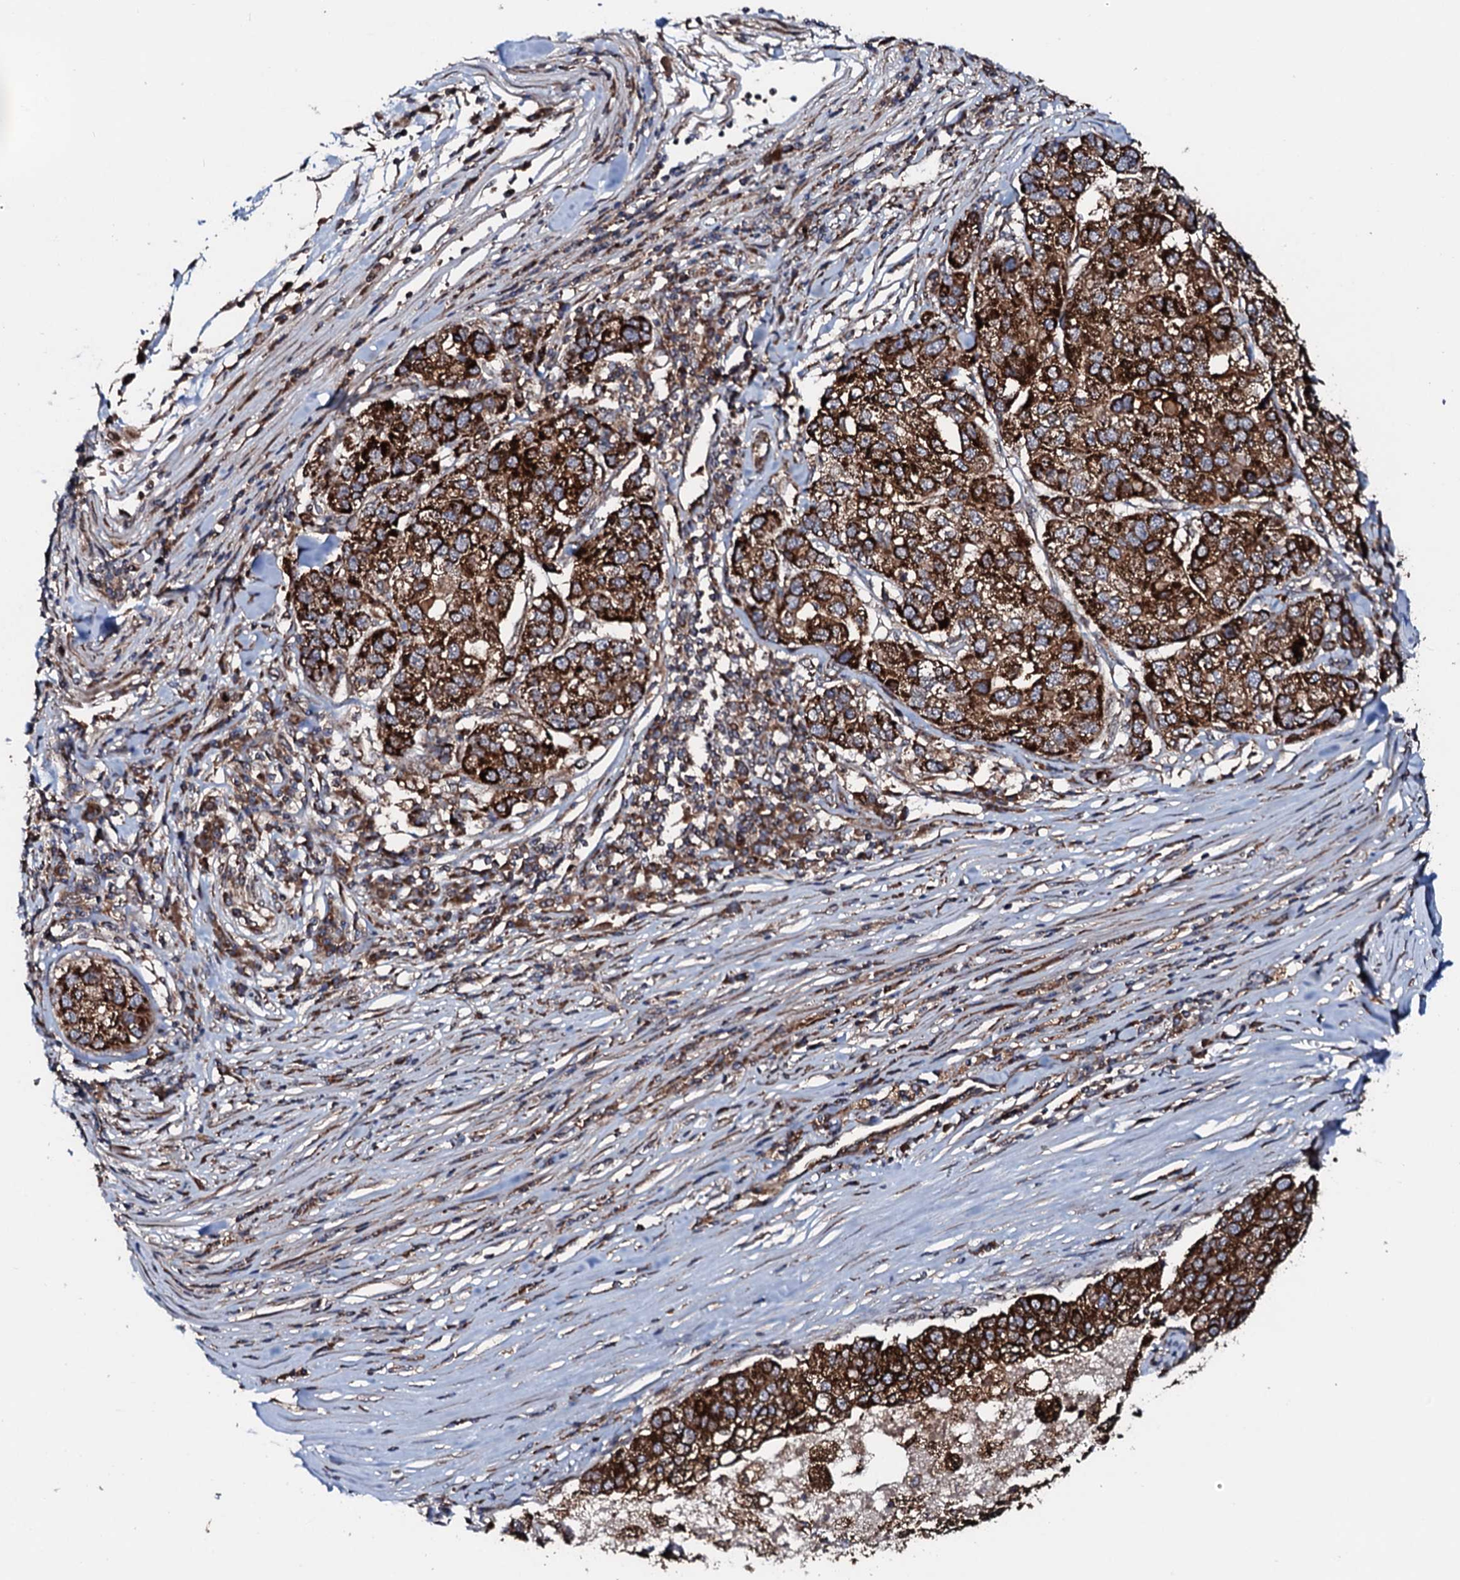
{"staining": {"intensity": "strong", "quantity": ">75%", "location": "cytoplasmic/membranous"}, "tissue": "pancreatic cancer", "cell_type": "Tumor cells", "image_type": "cancer", "snomed": [{"axis": "morphology", "description": "Adenocarcinoma, NOS"}, {"axis": "topography", "description": "Pancreas"}], "caption": "Pancreatic adenocarcinoma stained with IHC displays strong cytoplasmic/membranous positivity in about >75% of tumor cells. Nuclei are stained in blue.", "gene": "SDHAF2", "patient": {"sex": "female", "age": 61}}